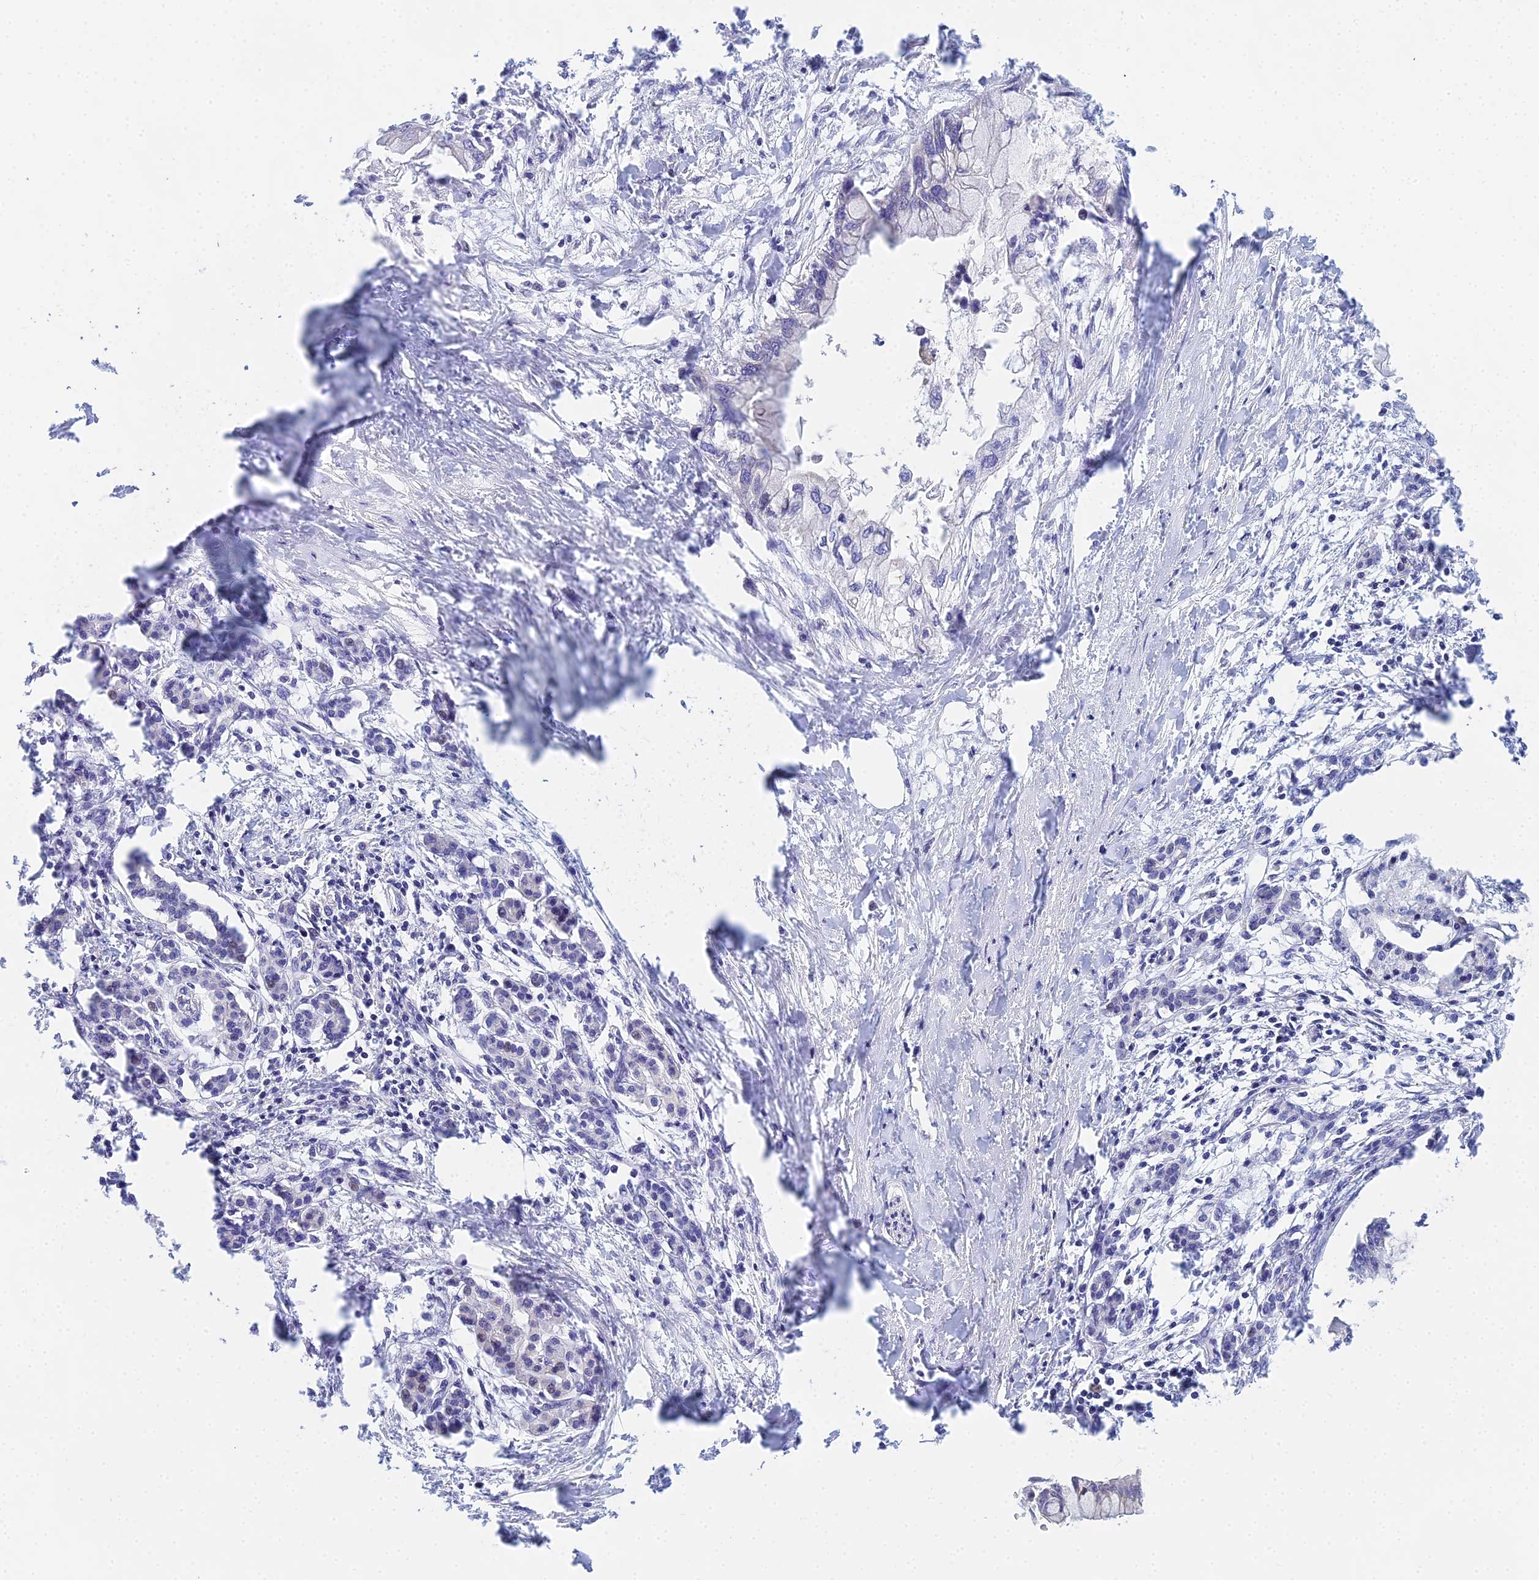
{"staining": {"intensity": "negative", "quantity": "none", "location": "none"}, "tissue": "pancreatic cancer", "cell_type": "Tumor cells", "image_type": "cancer", "snomed": [{"axis": "morphology", "description": "Adenocarcinoma, NOS"}, {"axis": "topography", "description": "Pancreas"}], "caption": "Immunohistochemistry micrograph of human pancreatic adenocarcinoma stained for a protein (brown), which exhibits no positivity in tumor cells.", "gene": "PRR13", "patient": {"sex": "male", "age": 48}}